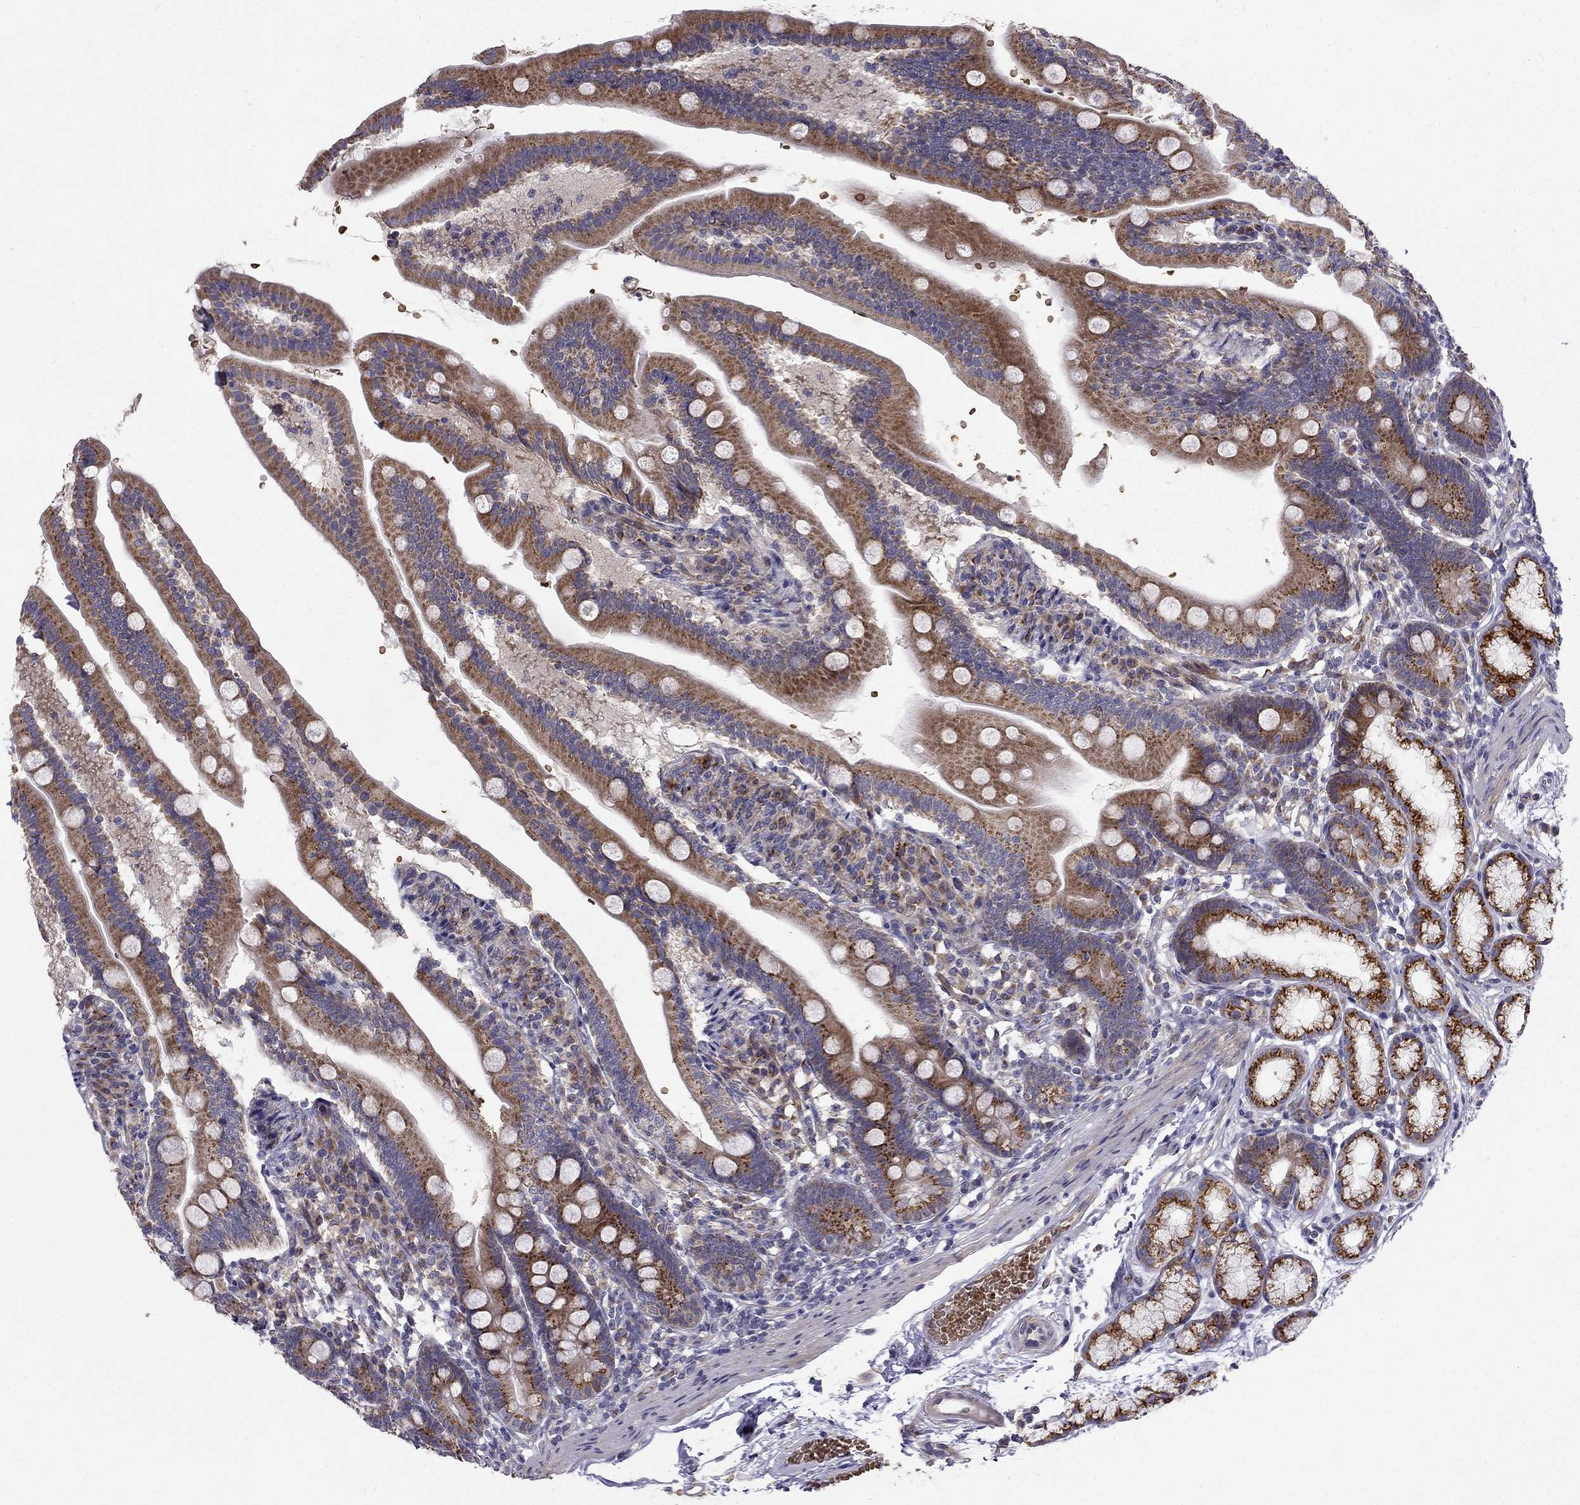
{"staining": {"intensity": "strong", "quantity": ">75%", "location": "cytoplasmic/membranous"}, "tissue": "duodenum", "cell_type": "Glandular cells", "image_type": "normal", "snomed": [{"axis": "morphology", "description": "Normal tissue, NOS"}, {"axis": "topography", "description": "Duodenum"}], "caption": "Immunohistochemical staining of unremarkable human duodenum reveals strong cytoplasmic/membranous protein expression in approximately >75% of glandular cells.", "gene": "B4GALT7", "patient": {"sex": "female", "age": 67}}